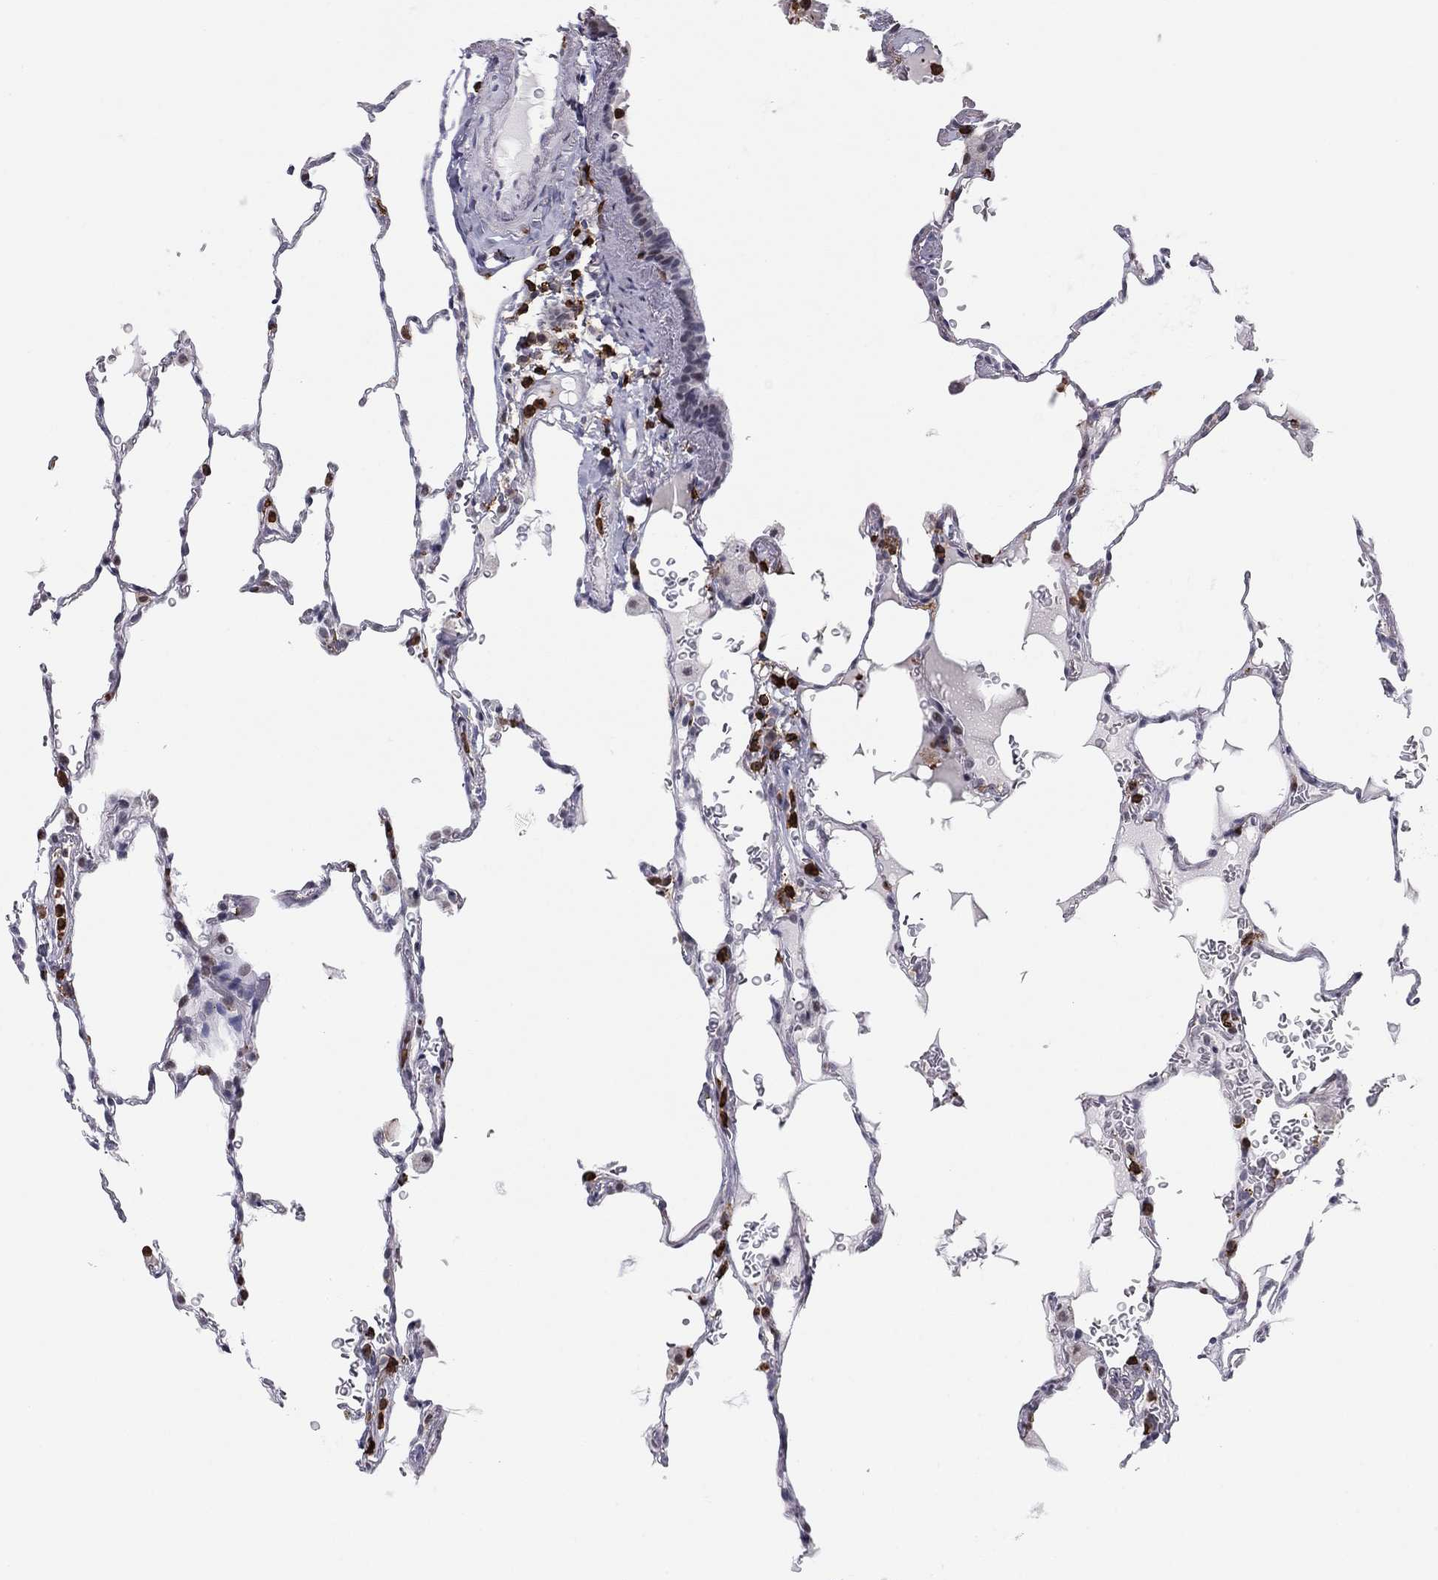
{"staining": {"intensity": "negative", "quantity": "none", "location": "none"}, "tissue": "lung", "cell_type": "Alveolar cells", "image_type": "normal", "snomed": [{"axis": "morphology", "description": "Normal tissue, NOS"}, {"axis": "morphology", "description": "Adenocarcinoma, metastatic, NOS"}, {"axis": "topography", "description": "Lung"}], "caption": "Lung was stained to show a protein in brown. There is no significant staining in alveolar cells. (DAB (3,3'-diaminobenzidine) immunohistochemistry (IHC), high magnification).", "gene": "ARHGAP27", "patient": {"sex": "male", "age": 45}}